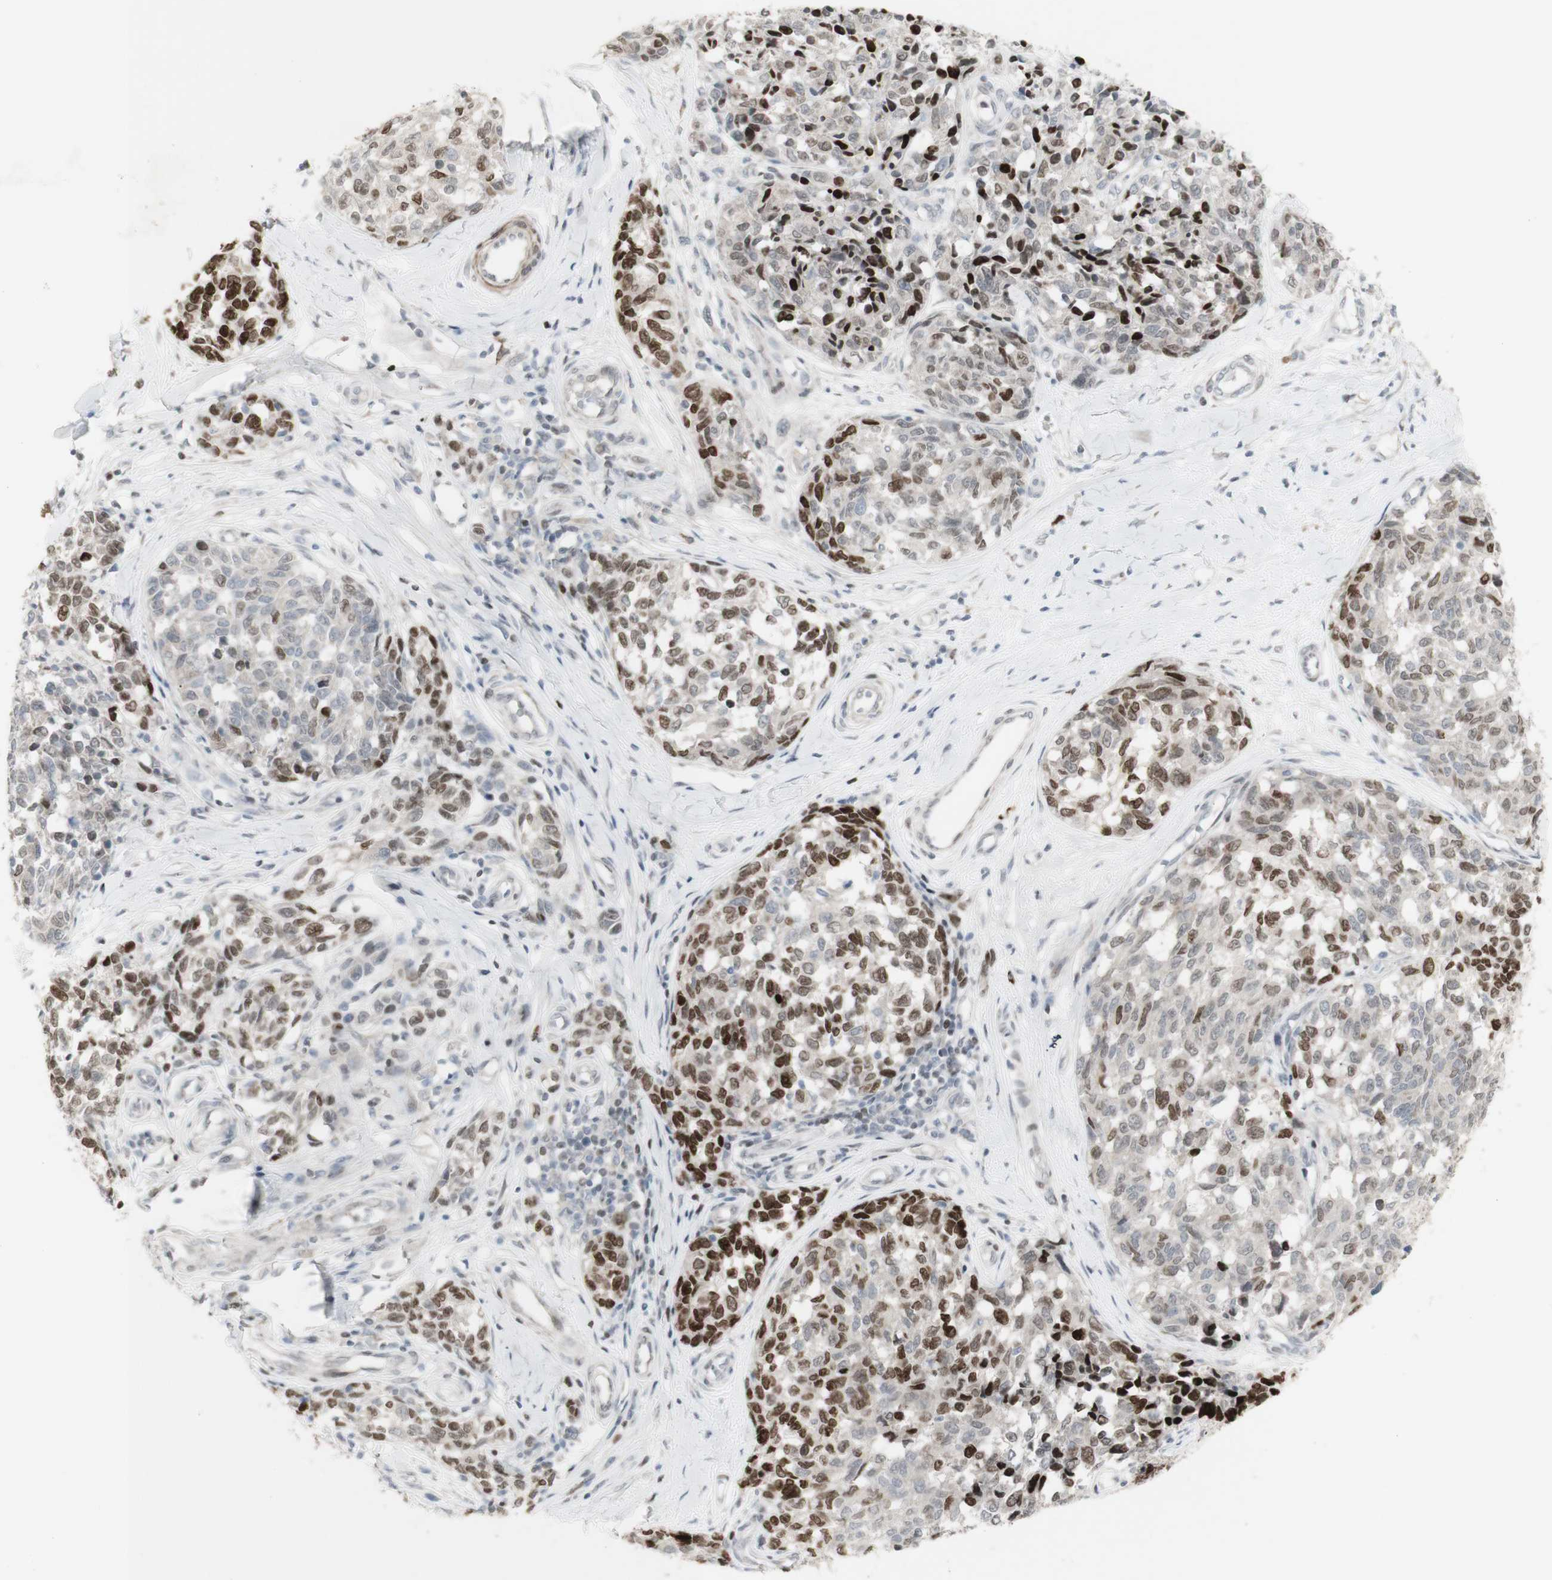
{"staining": {"intensity": "strong", "quantity": "25%-75%", "location": "nuclear"}, "tissue": "melanoma", "cell_type": "Tumor cells", "image_type": "cancer", "snomed": [{"axis": "morphology", "description": "Malignant melanoma, NOS"}, {"axis": "topography", "description": "Skin"}], "caption": "IHC photomicrograph of neoplastic tissue: human melanoma stained using IHC exhibits high levels of strong protein expression localized specifically in the nuclear of tumor cells, appearing as a nuclear brown color.", "gene": "C1orf116", "patient": {"sex": "female", "age": 64}}